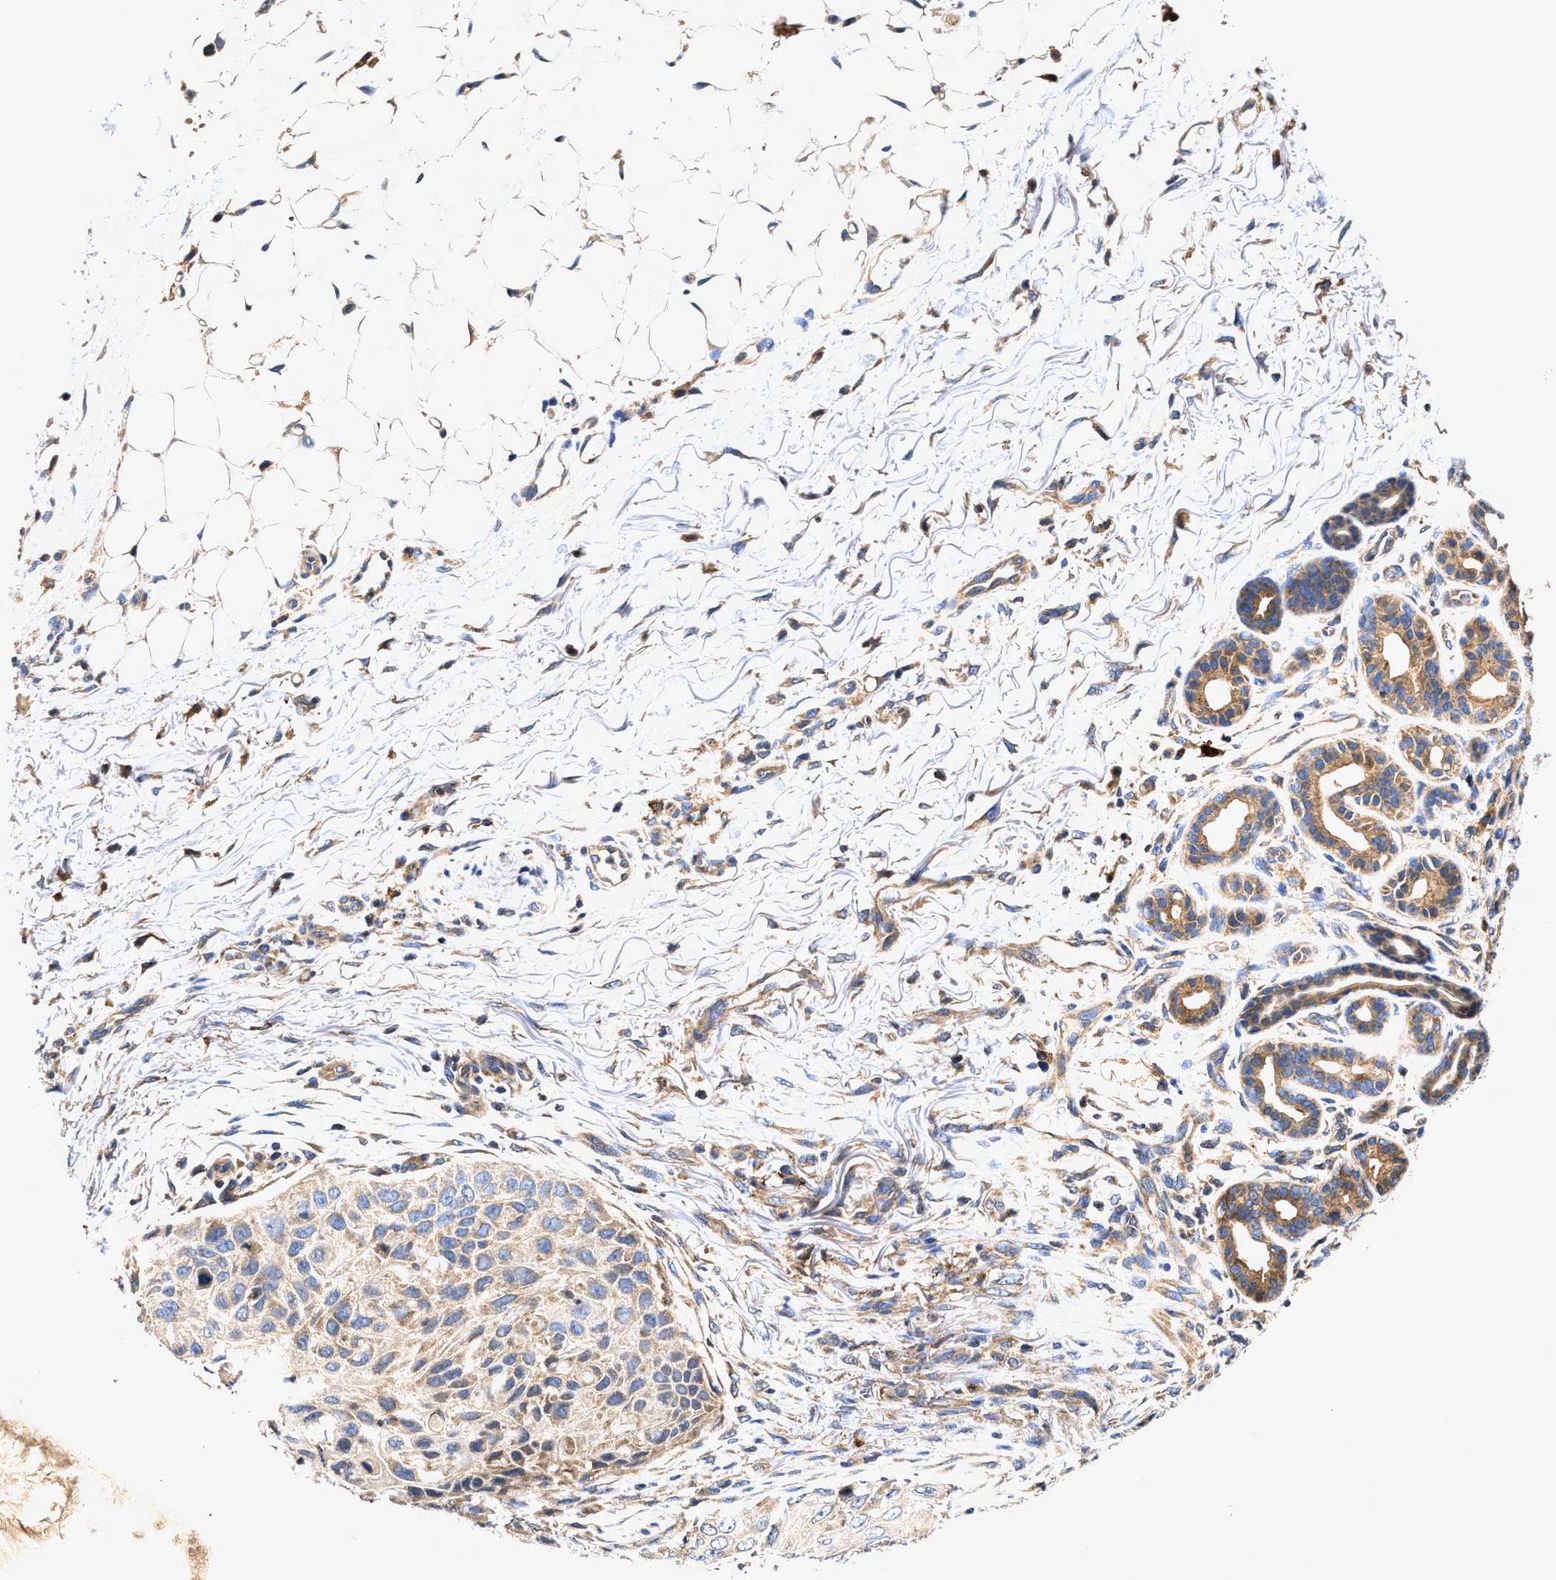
{"staining": {"intensity": "weak", "quantity": ">75%", "location": "cytoplasmic/membranous"}, "tissue": "skin cancer", "cell_type": "Tumor cells", "image_type": "cancer", "snomed": [{"axis": "morphology", "description": "Squamous cell carcinoma, NOS"}, {"axis": "topography", "description": "Skin"}], "caption": "Tumor cells exhibit weak cytoplasmic/membranous positivity in approximately >75% of cells in skin squamous cell carcinoma.", "gene": "EFNA4", "patient": {"sex": "female", "age": 77}}